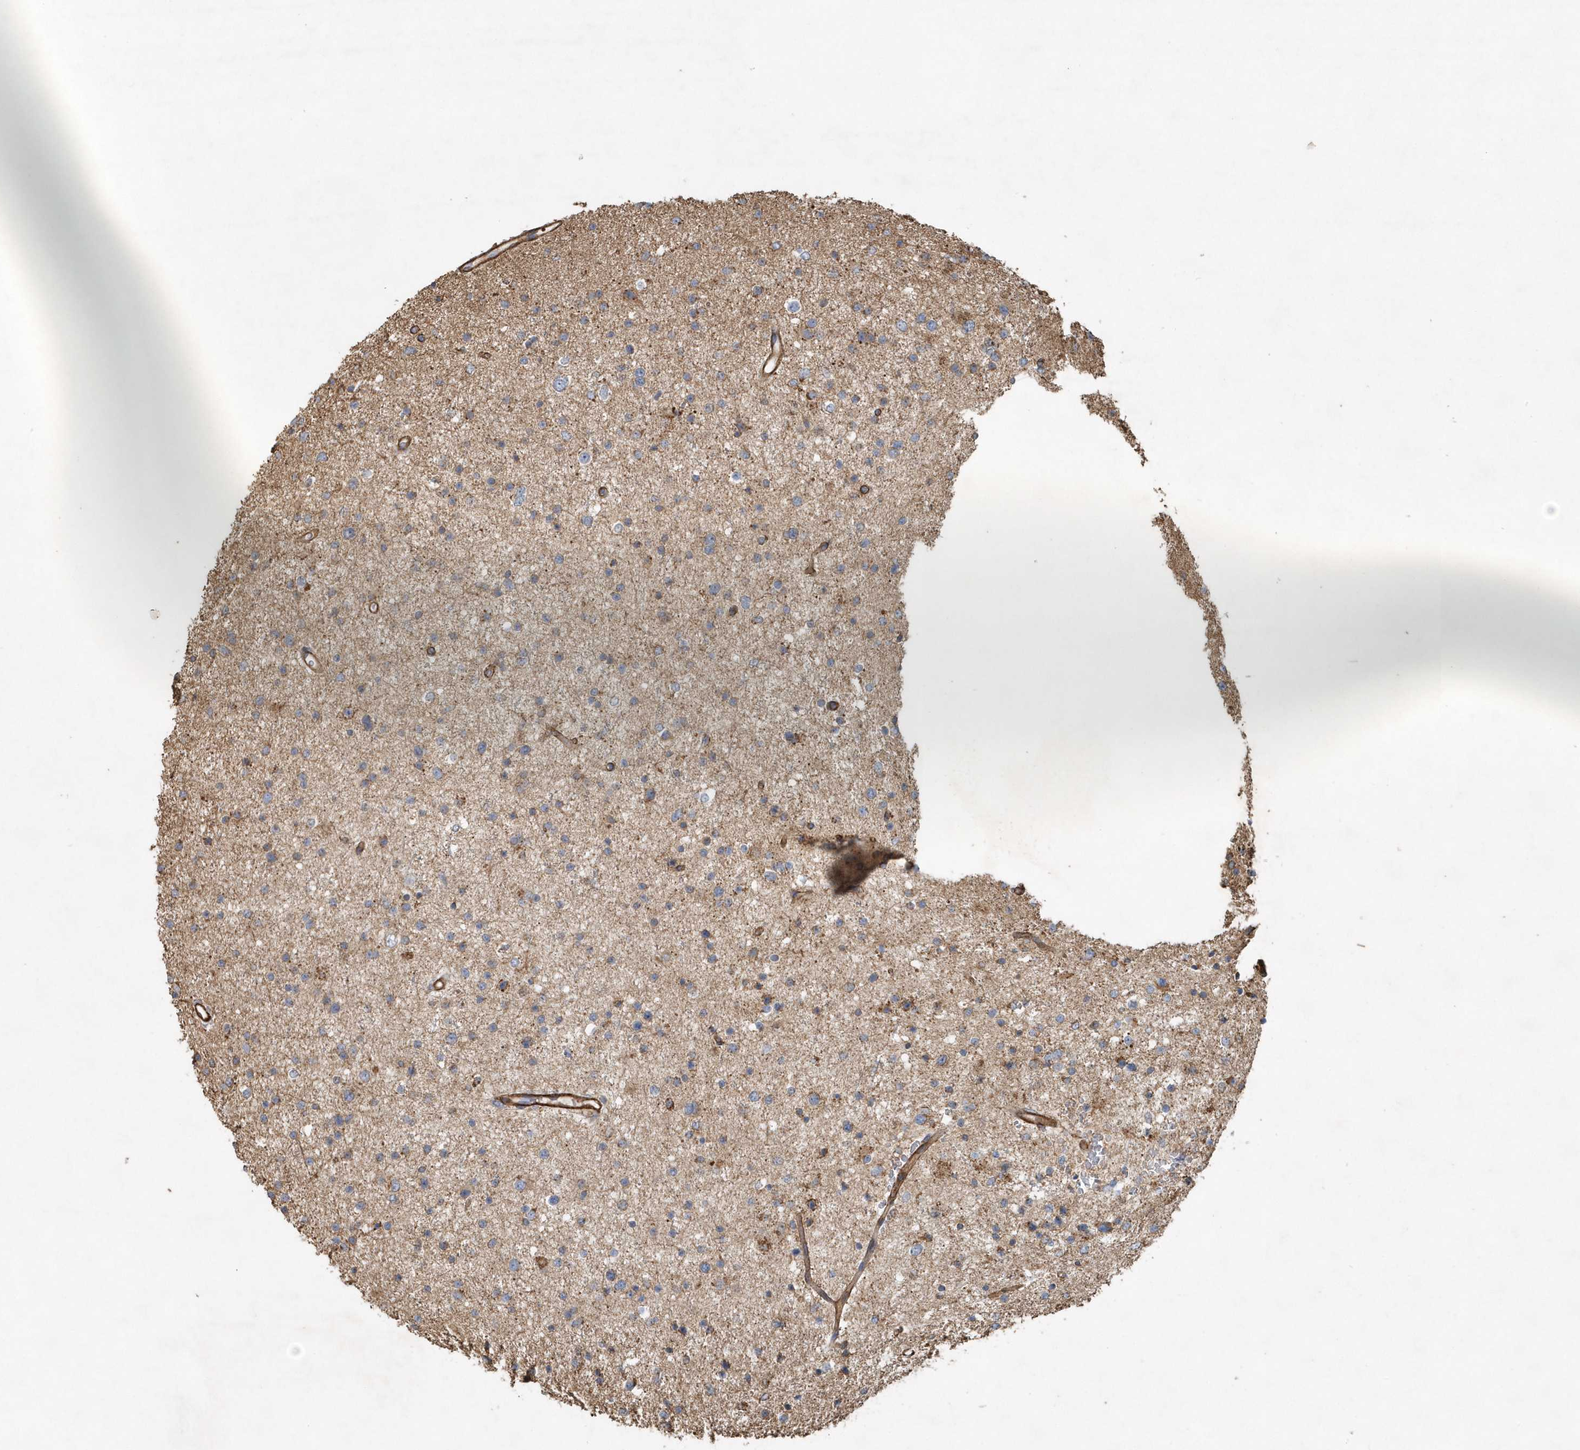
{"staining": {"intensity": "moderate", "quantity": "25%-75%", "location": "cytoplasmic/membranous"}, "tissue": "glioma", "cell_type": "Tumor cells", "image_type": "cancer", "snomed": [{"axis": "morphology", "description": "Glioma, malignant, Low grade"}, {"axis": "topography", "description": "Brain"}], "caption": "Malignant glioma (low-grade) tissue reveals moderate cytoplasmic/membranous staining in approximately 25%-75% of tumor cells Immunohistochemistry (ihc) stains the protein in brown and the nuclei are stained blue.", "gene": "MMUT", "patient": {"sex": "female", "age": 37}}